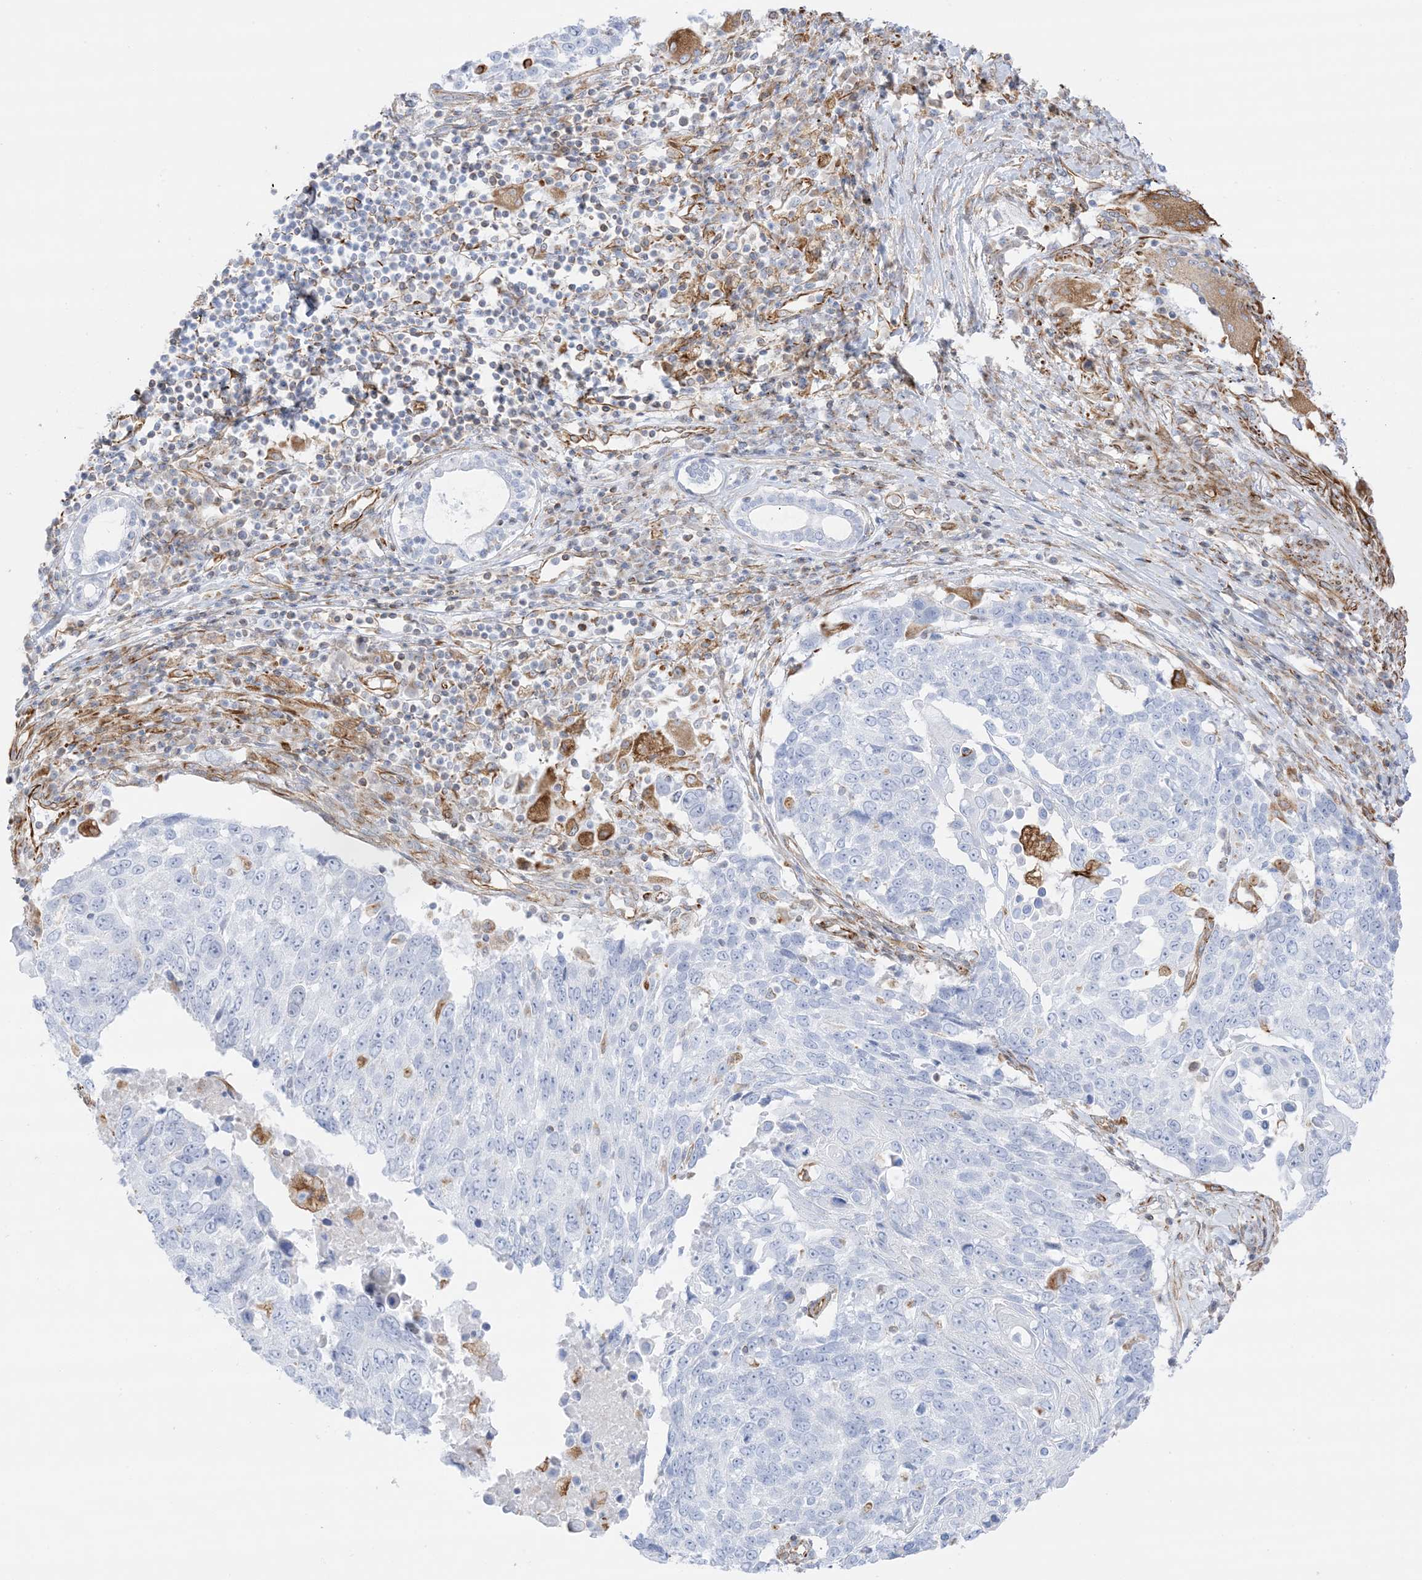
{"staining": {"intensity": "negative", "quantity": "none", "location": "none"}, "tissue": "lung cancer", "cell_type": "Tumor cells", "image_type": "cancer", "snomed": [{"axis": "morphology", "description": "Squamous cell carcinoma, NOS"}, {"axis": "topography", "description": "Lung"}], "caption": "Tumor cells show no significant protein expression in lung squamous cell carcinoma.", "gene": "PID1", "patient": {"sex": "male", "age": 66}}